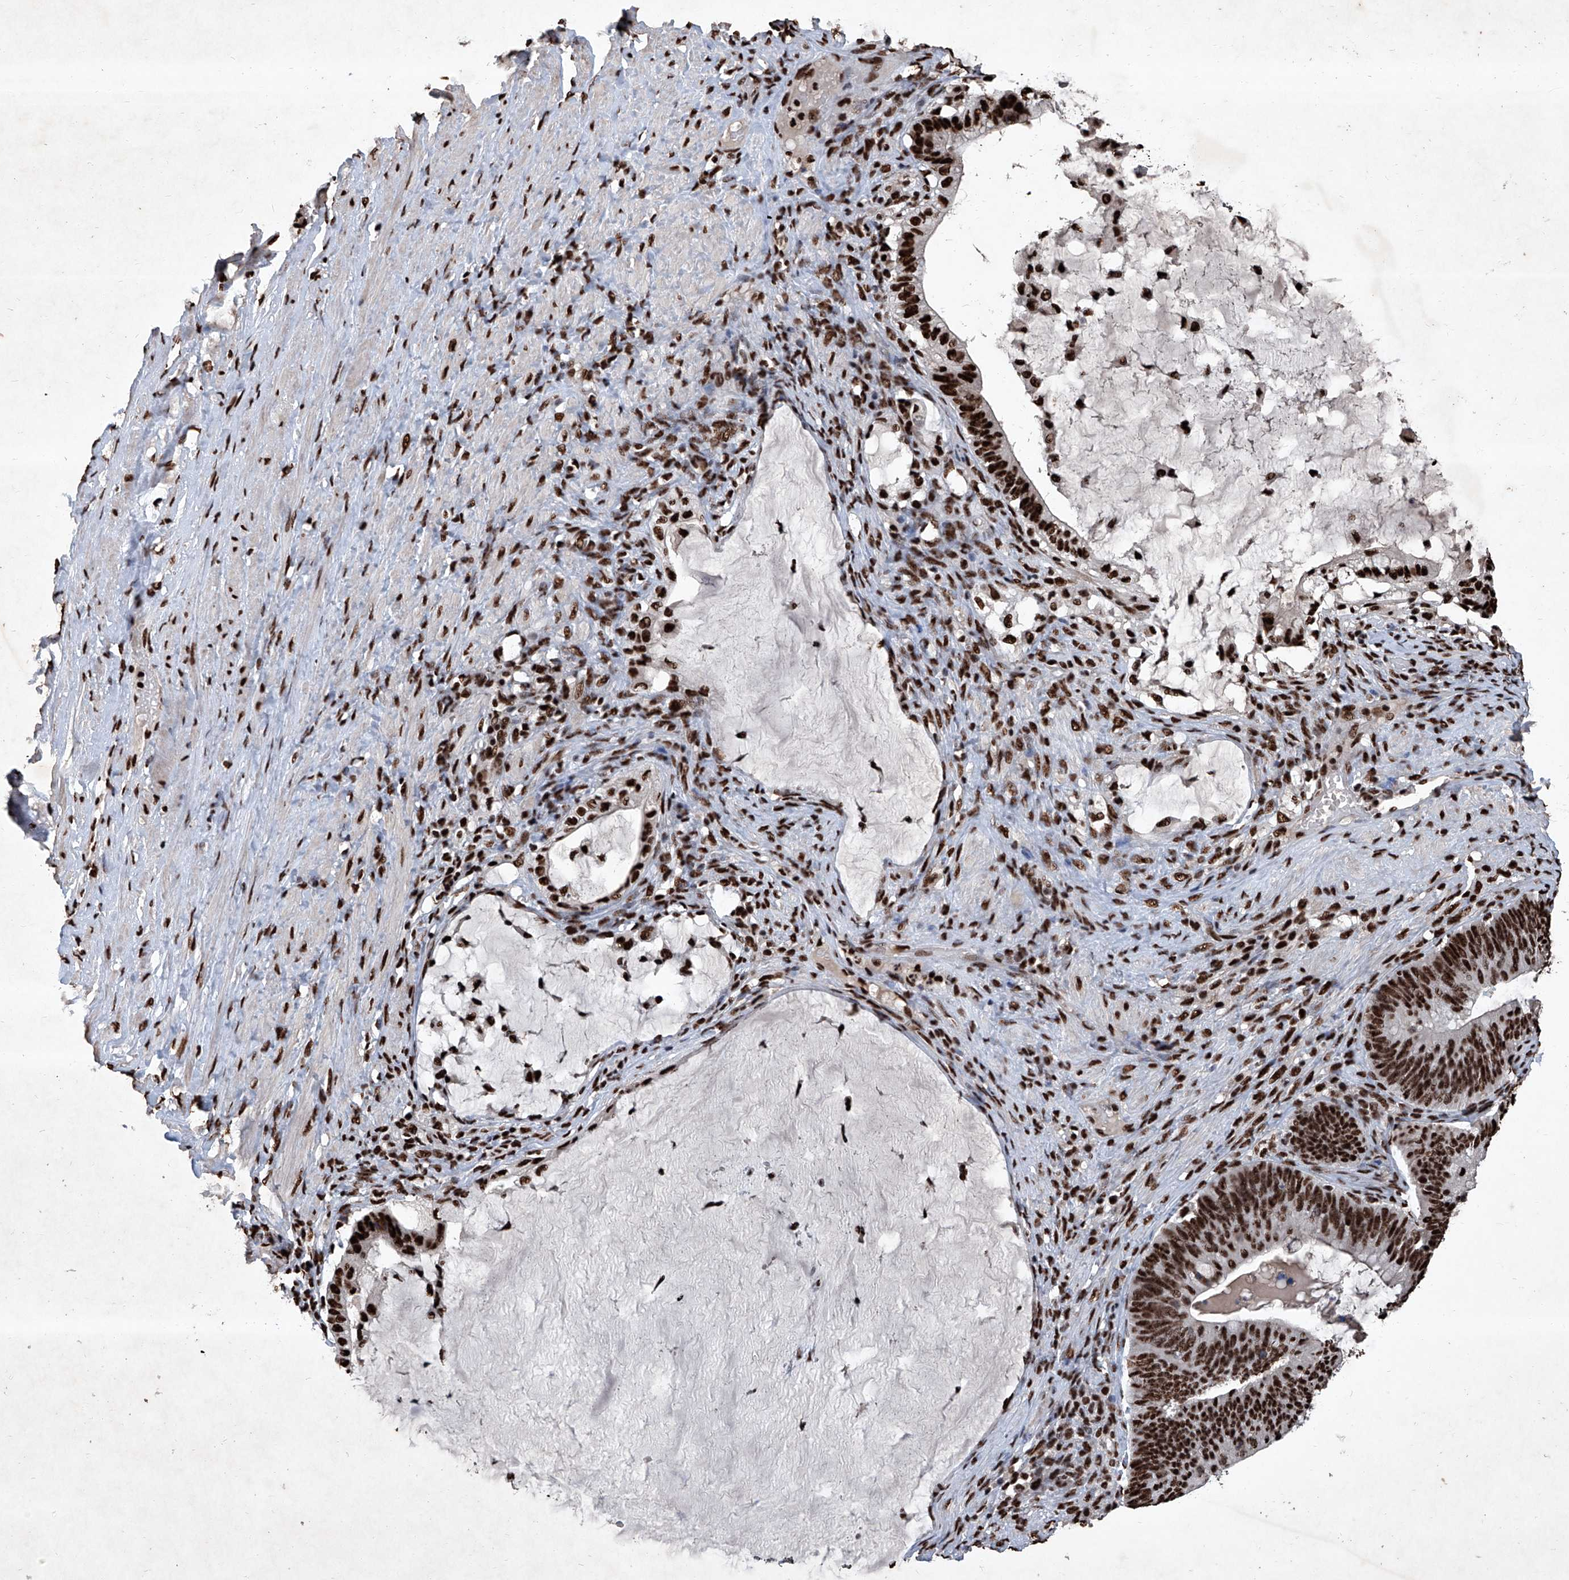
{"staining": {"intensity": "strong", "quantity": ">75%", "location": "nuclear"}, "tissue": "ovarian cancer", "cell_type": "Tumor cells", "image_type": "cancer", "snomed": [{"axis": "morphology", "description": "Cystadenocarcinoma, mucinous, NOS"}, {"axis": "topography", "description": "Ovary"}], "caption": "This micrograph demonstrates IHC staining of human ovarian mucinous cystadenocarcinoma, with high strong nuclear expression in approximately >75% of tumor cells.", "gene": "DDX39B", "patient": {"sex": "female", "age": 61}}